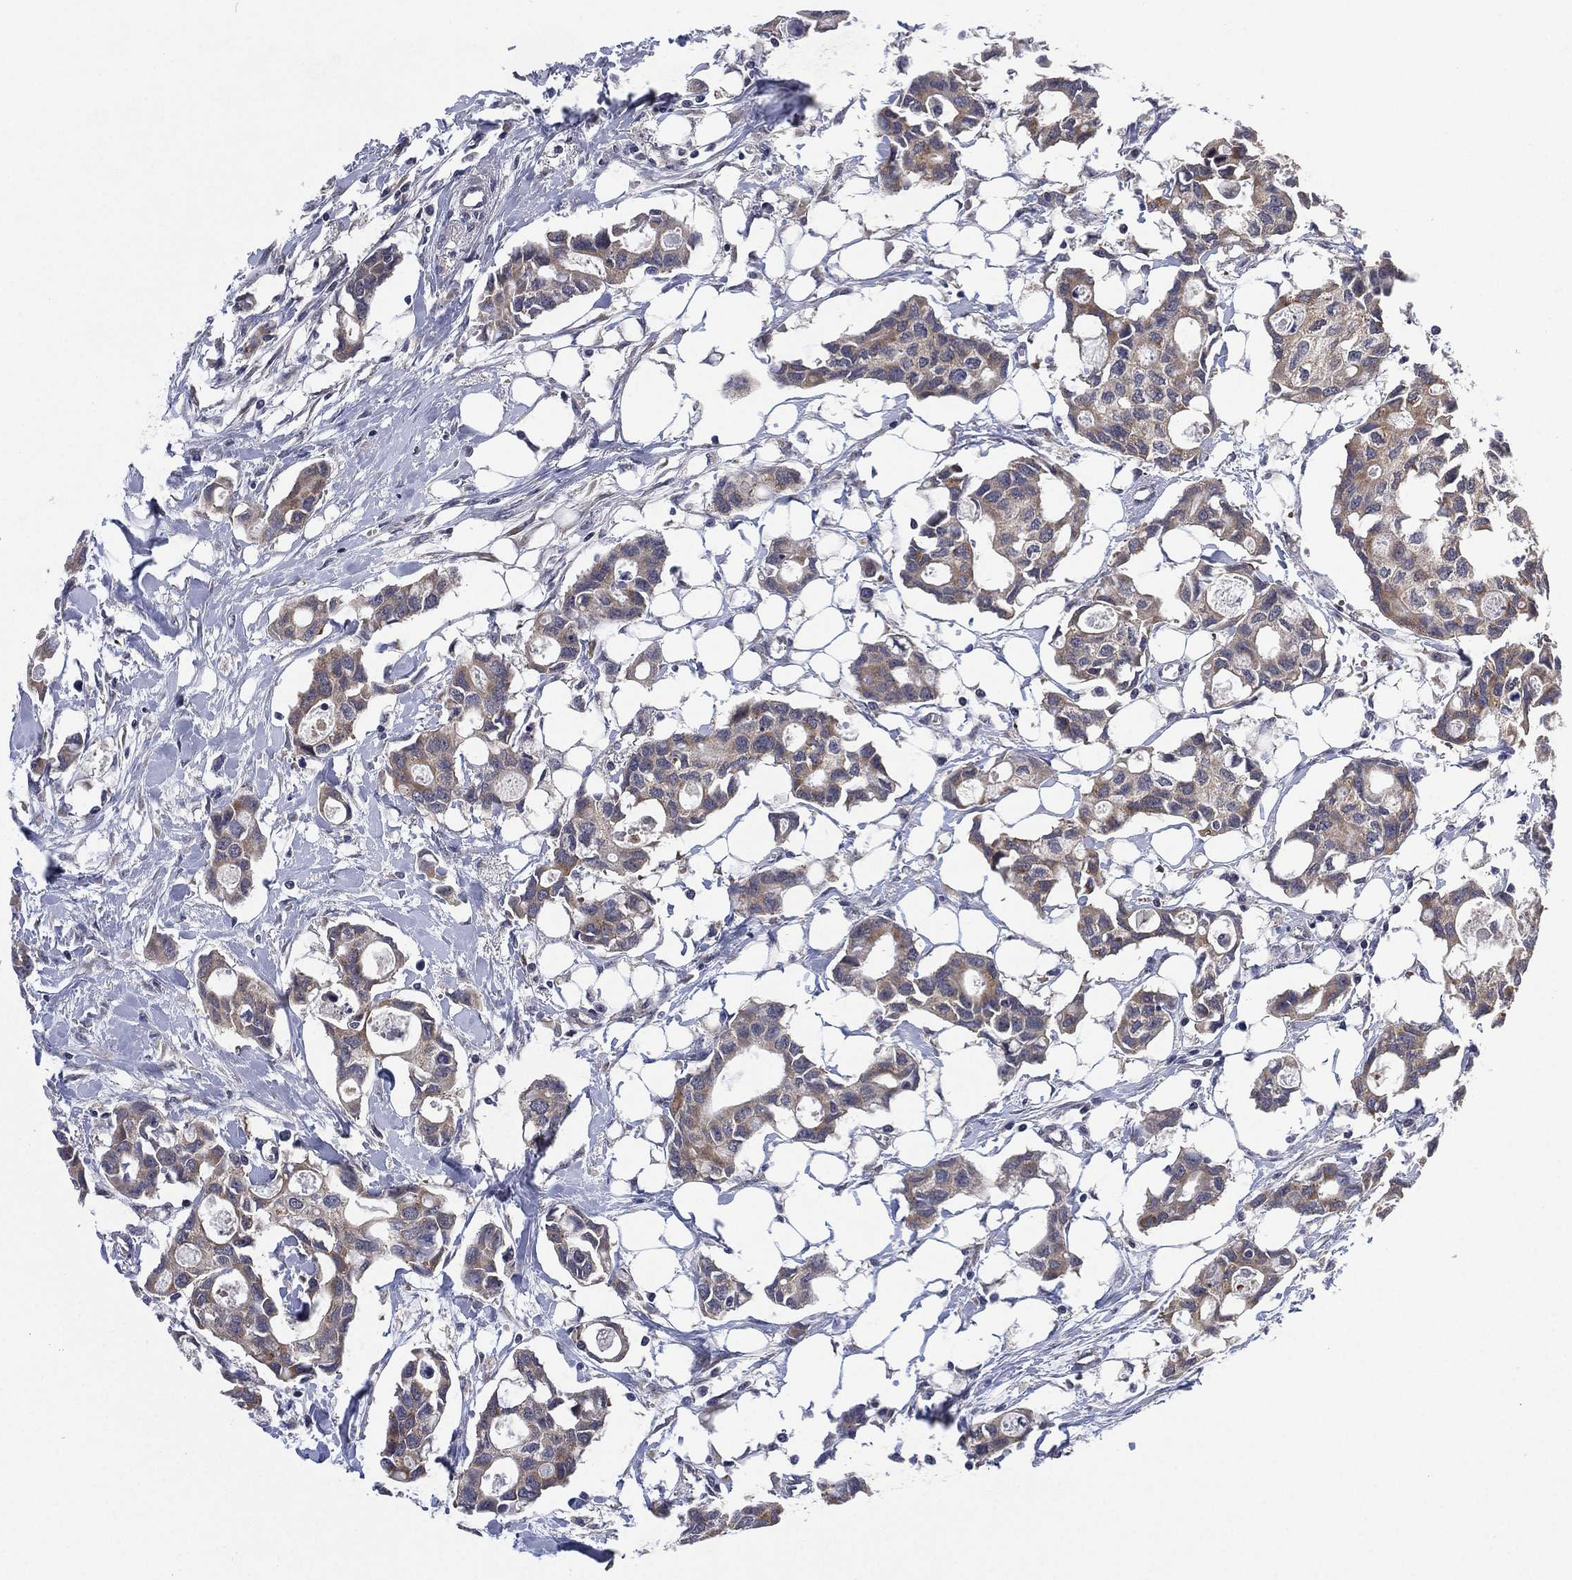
{"staining": {"intensity": "weak", "quantity": "<25%", "location": "cytoplasmic/membranous"}, "tissue": "breast cancer", "cell_type": "Tumor cells", "image_type": "cancer", "snomed": [{"axis": "morphology", "description": "Duct carcinoma"}, {"axis": "topography", "description": "Breast"}], "caption": "Immunohistochemical staining of human intraductal carcinoma (breast) reveals no significant expression in tumor cells.", "gene": "SELENOO", "patient": {"sex": "female", "age": 83}}